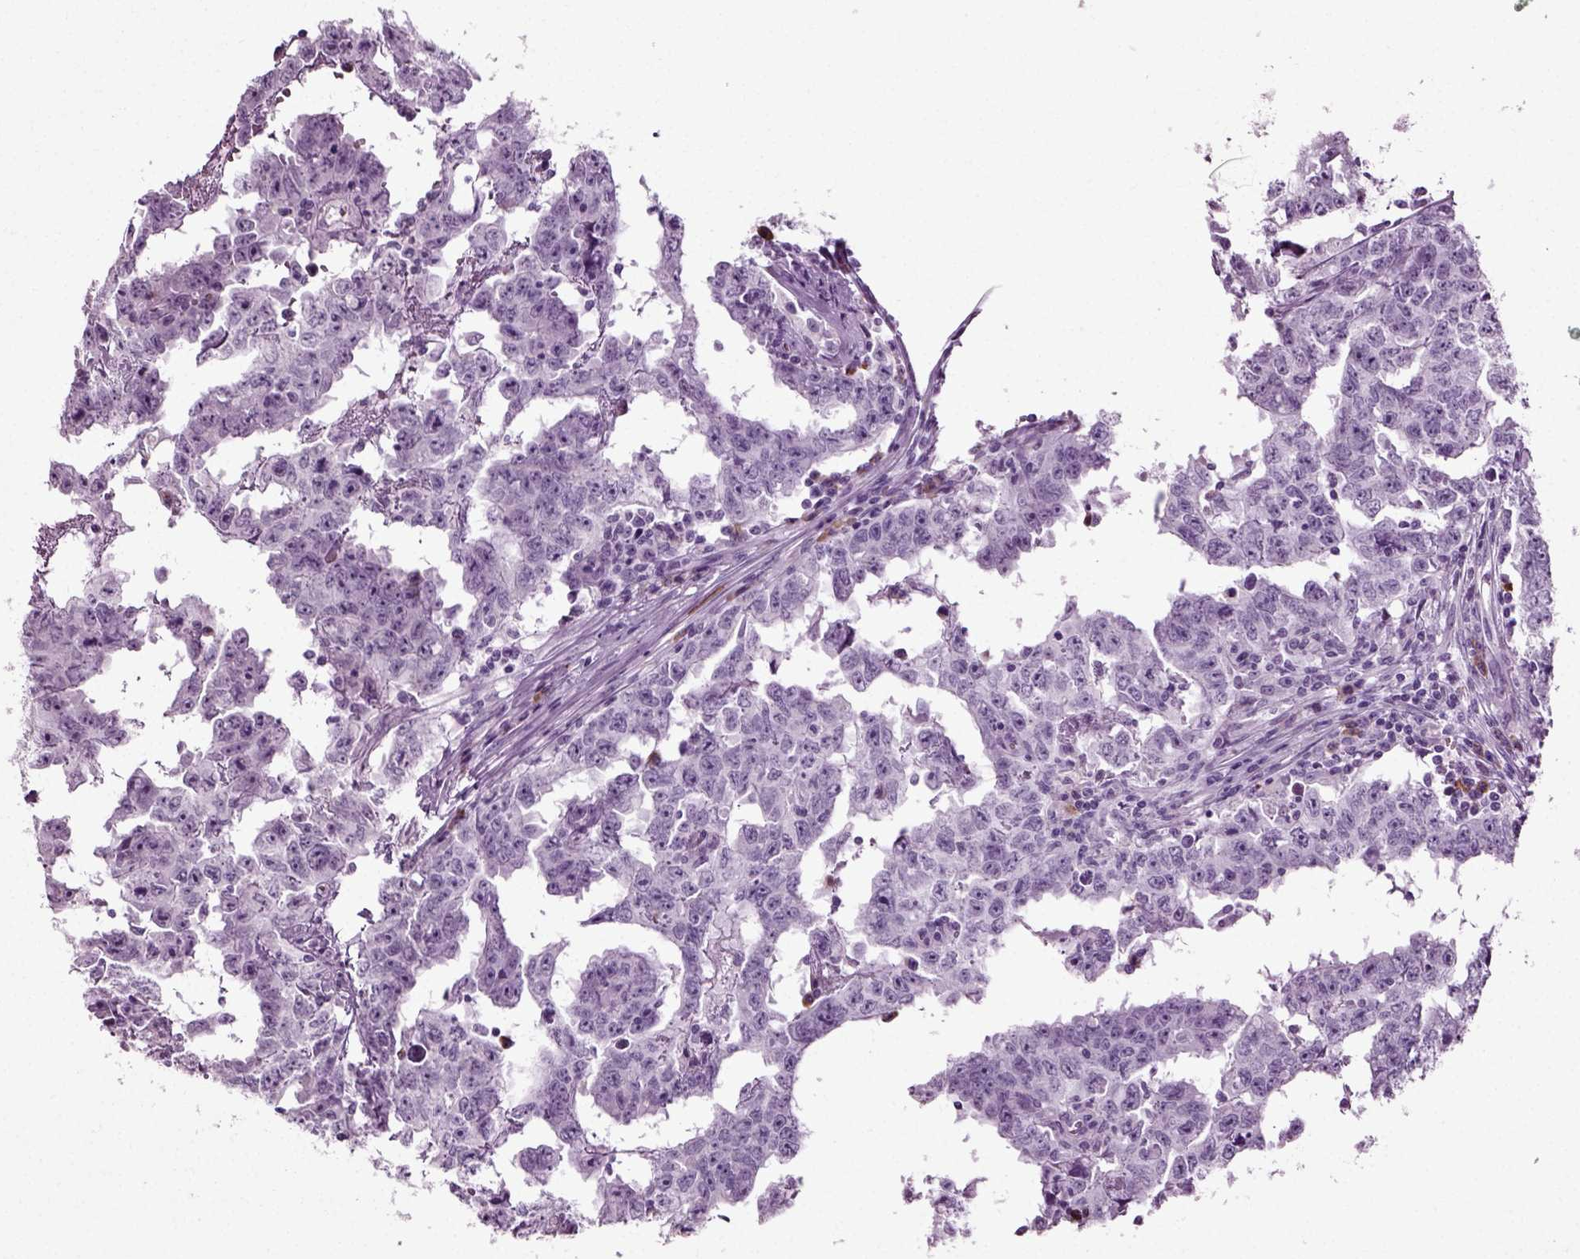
{"staining": {"intensity": "negative", "quantity": "none", "location": "none"}, "tissue": "testis cancer", "cell_type": "Tumor cells", "image_type": "cancer", "snomed": [{"axis": "morphology", "description": "Carcinoma, Embryonal, NOS"}, {"axis": "topography", "description": "Testis"}], "caption": "Immunohistochemistry (IHC) micrograph of neoplastic tissue: testis cancer (embryonal carcinoma) stained with DAB exhibits no significant protein expression in tumor cells.", "gene": "SLC26A8", "patient": {"sex": "male", "age": 22}}